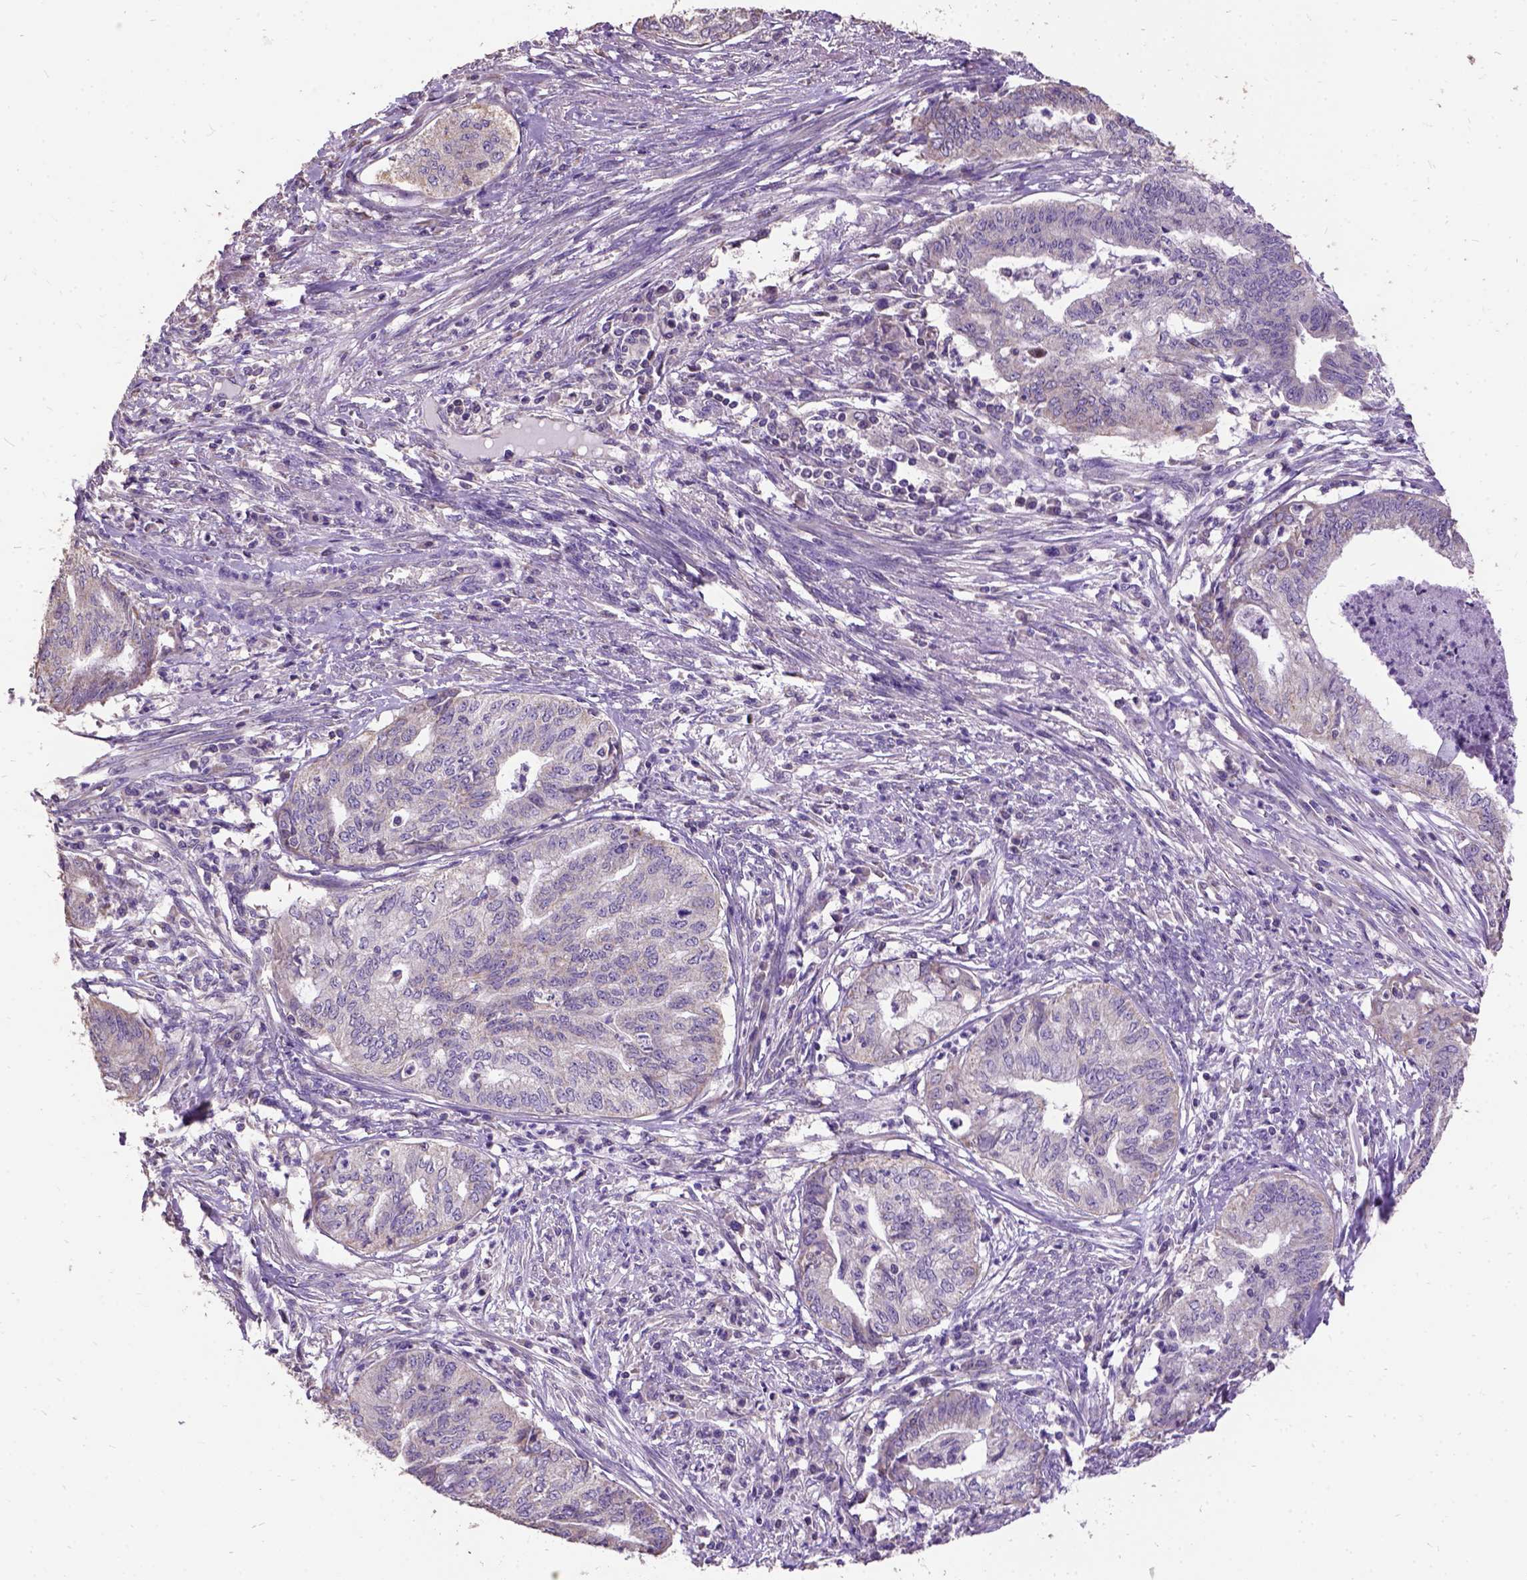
{"staining": {"intensity": "negative", "quantity": "none", "location": "none"}, "tissue": "endometrial cancer", "cell_type": "Tumor cells", "image_type": "cancer", "snomed": [{"axis": "morphology", "description": "Adenocarcinoma, NOS"}, {"axis": "topography", "description": "Endometrium"}], "caption": "Tumor cells are negative for protein expression in human endometrial cancer. The staining was performed using DAB to visualize the protein expression in brown, while the nuclei were stained in blue with hematoxylin (Magnification: 20x).", "gene": "DQX1", "patient": {"sex": "female", "age": 79}}